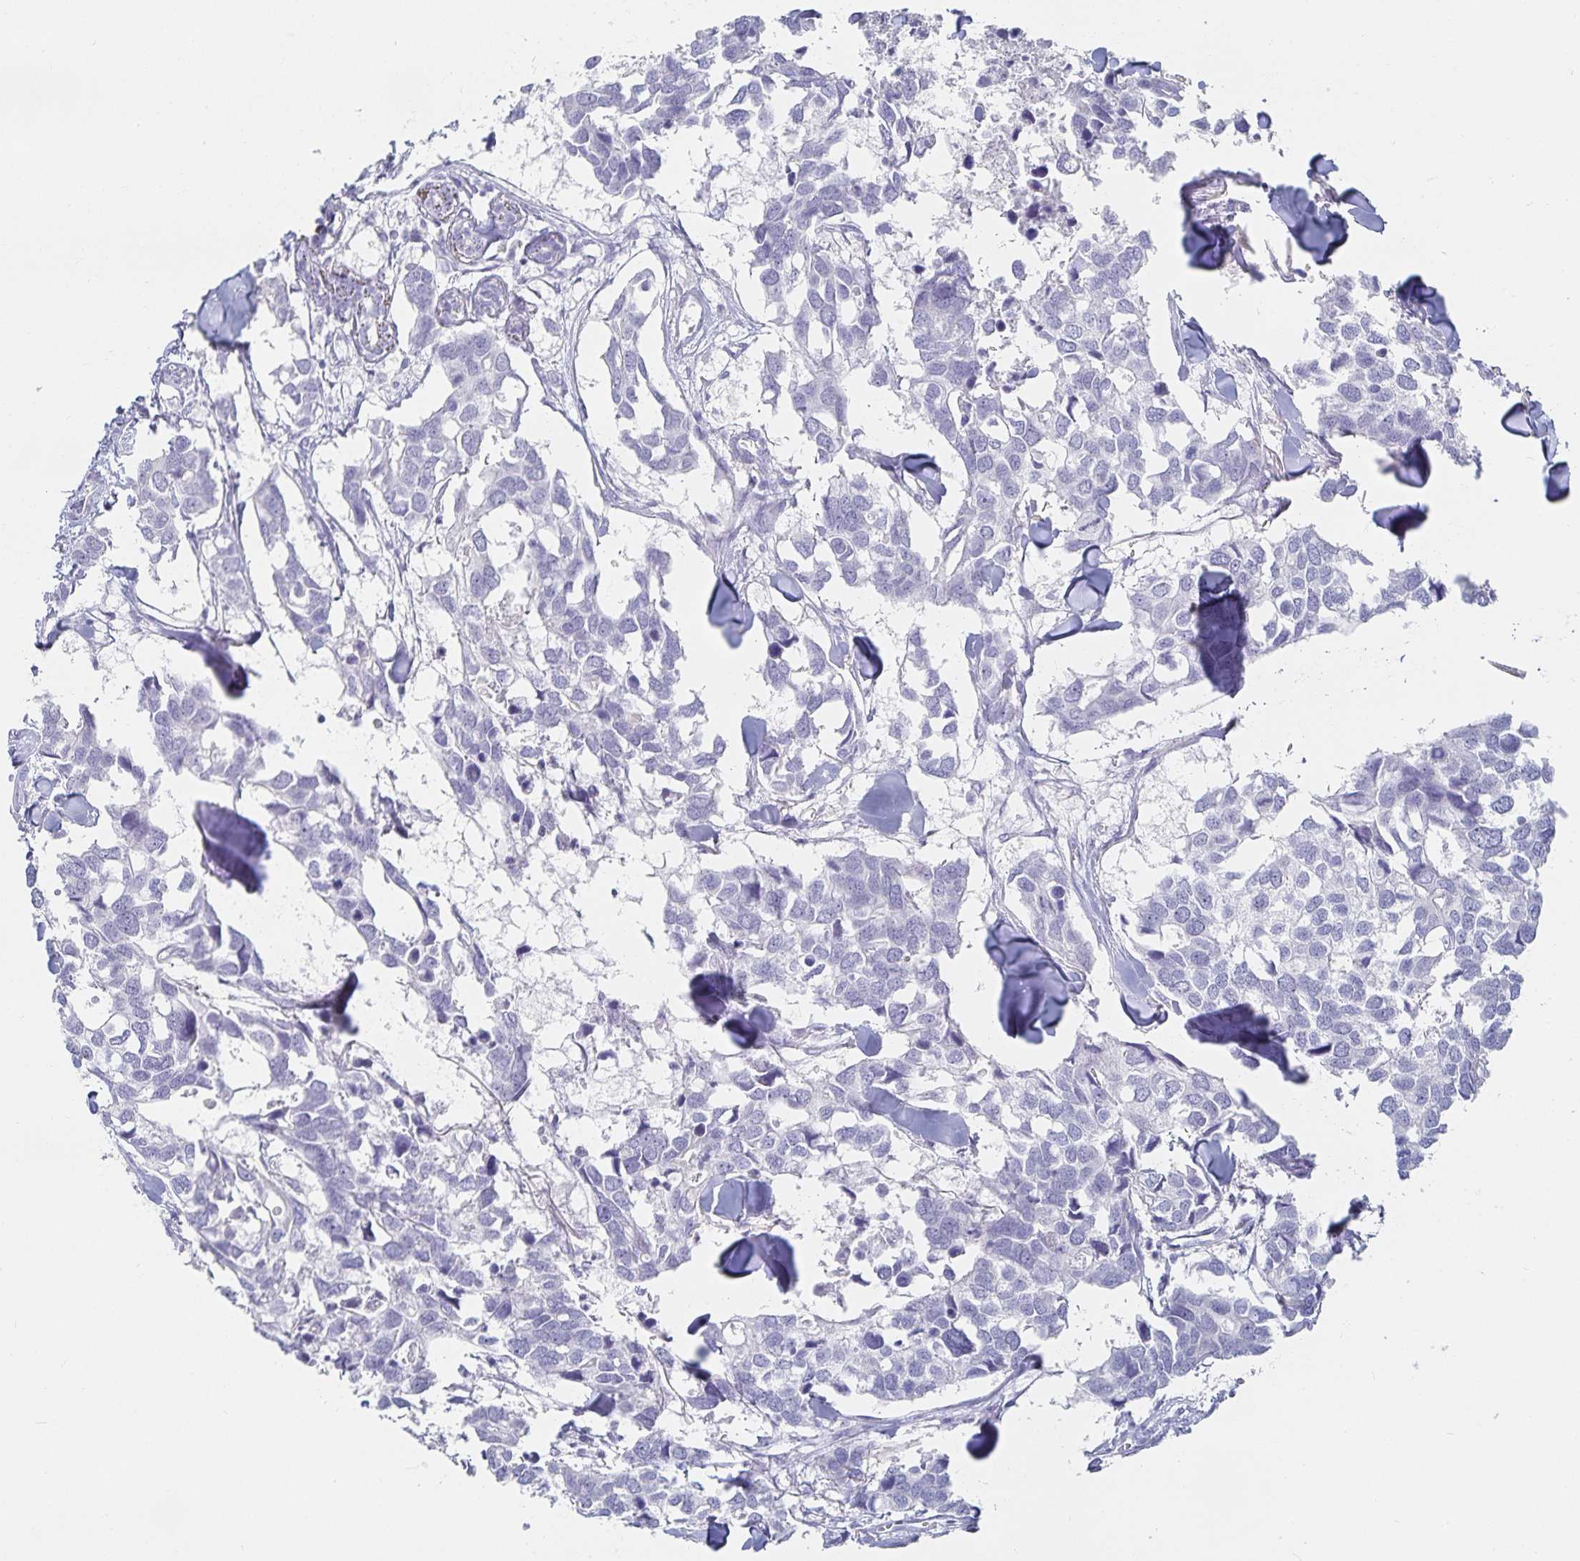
{"staining": {"intensity": "negative", "quantity": "none", "location": "none"}, "tissue": "breast cancer", "cell_type": "Tumor cells", "image_type": "cancer", "snomed": [{"axis": "morphology", "description": "Duct carcinoma"}, {"axis": "topography", "description": "Breast"}], "caption": "DAB immunohistochemical staining of human breast cancer (intraductal carcinoma) reveals no significant positivity in tumor cells.", "gene": "SFTPA1", "patient": {"sex": "female", "age": 83}}